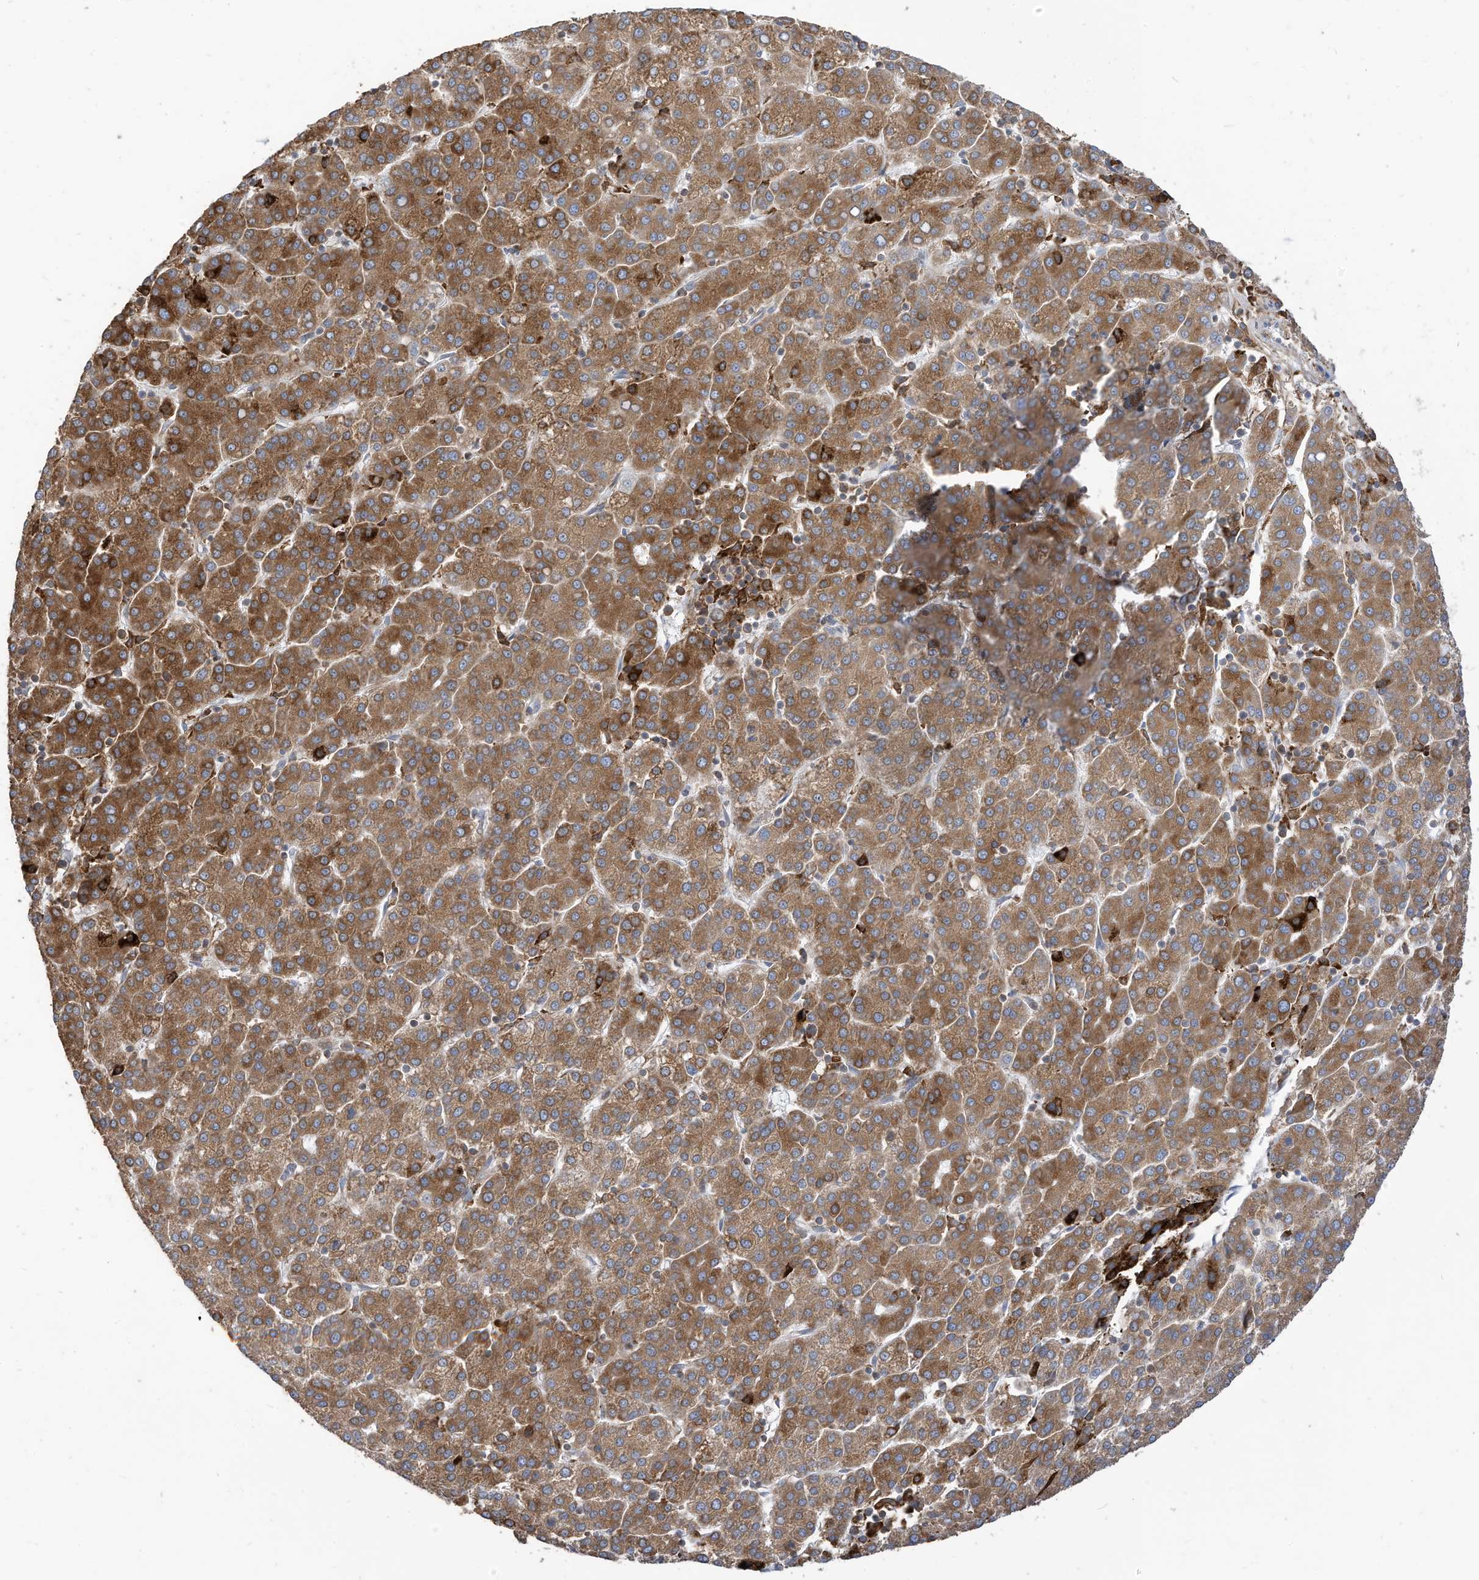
{"staining": {"intensity": "moderate", "quantity": ">75%", "location": "cytoplasmic/membranous"}, "tissue": "liver cancer", "cell_type": "Tumor cells", "image_type": "cancer", "snomed": [{"axis": "morphology", "description": "Carcinoma, Hepatocellular, NOS"}, {"axis": "topography", "description": "Liver"}], "caption": "DAB immunohistochemical staining of liver hepatocellular carcinoma displays moderate cytoplasmic/membranous protein staining in approximately >75% of tumor cells. The protein is shown in brown color, while the nuclei are stained blue.", "gene": "TRNAU1AP", "patient": {"sex": "female", "age": 58}}